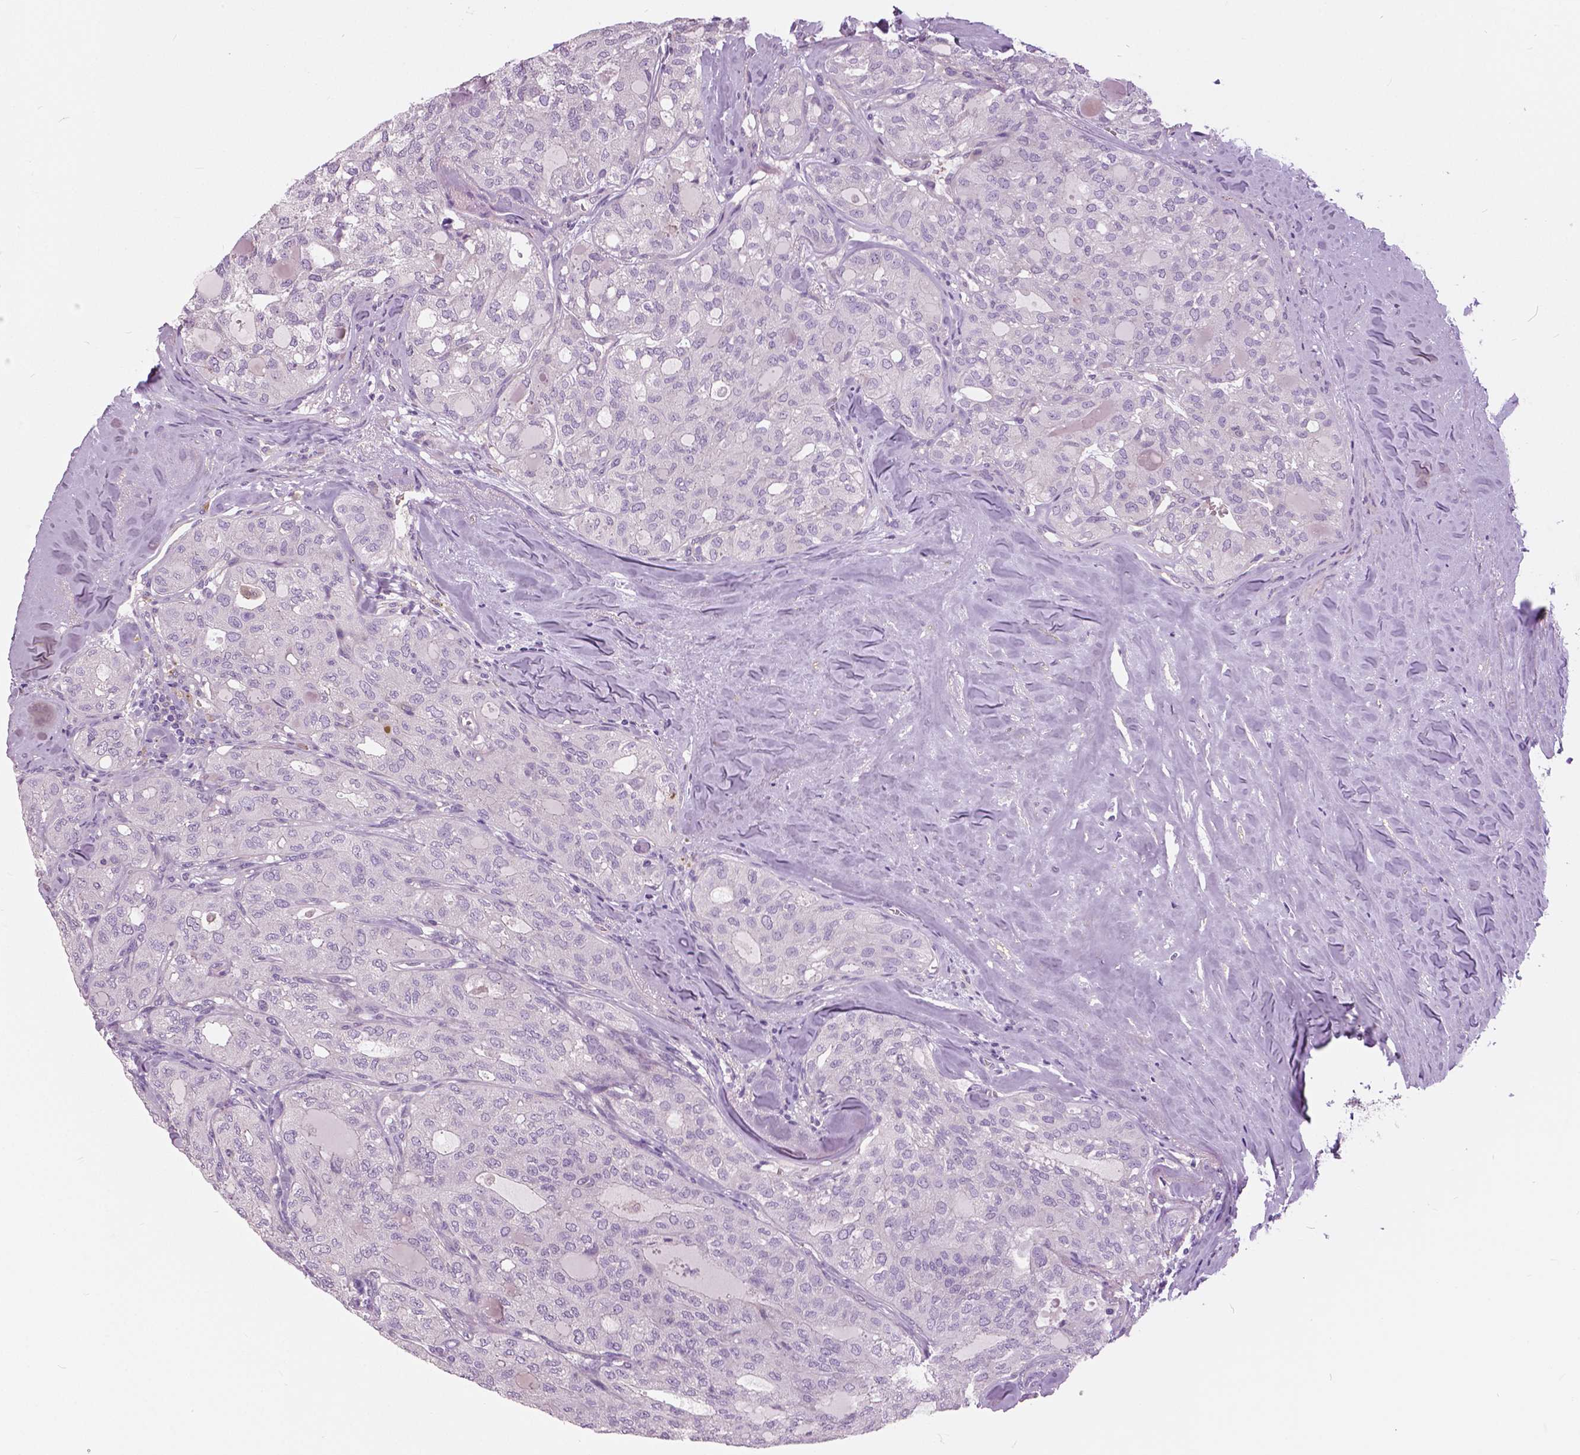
{"staining": {"intensity": "negative", "quantity": "none", "location": "none"}, "tissue": "thyroid cancer", "cell_type": "Tumor cells", "image_type": "cancer", "snomed": [{"axis": "morphology", "description": "Follicular adenoma carcinoma, NOS"}, {"axis": "topography", "description": "Thyroid gland"}], "caption": "High power microscopy photomicrograph of an IHC photomicrograph of thyroid follicular adenoma carcinoma, revealing no significant expression in tumor cells. (DAB immunohistochemistry with hematoxylin counter stain).", "gene": "SERPINI1", "patient": {"sex": "male", "age": 75}}